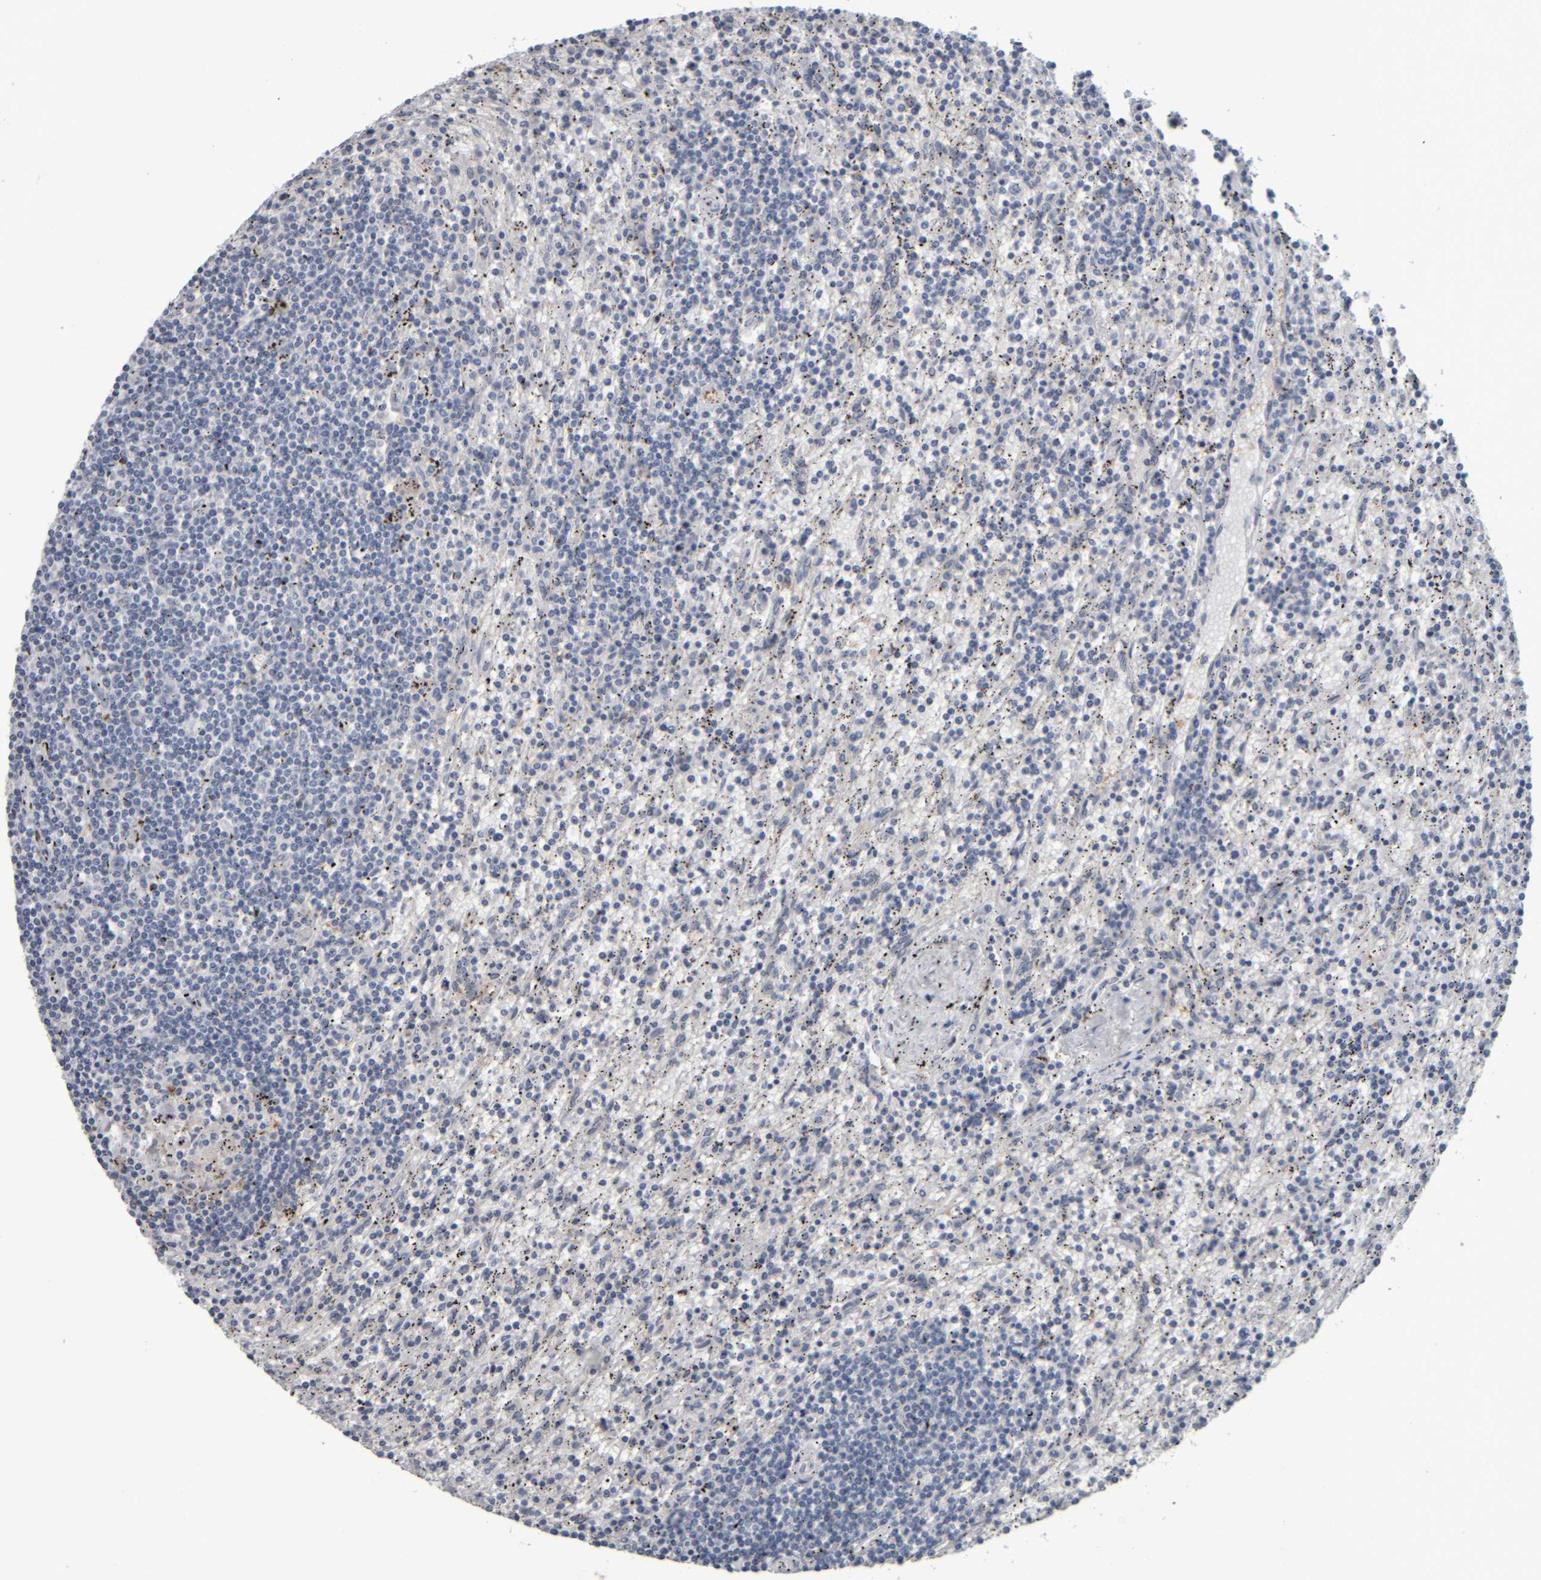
{"staining": {"intensity": "negative", "quantity": "none", "location": "none"}, "tissue": "lymphoma", "cell_type": "Tumor cells", "image_type": "cancer", "snomed": [{"axis": "morphology", "description": "Malignant lymphoma, non-Hodgkin's type, Low grade"}, {"axis": "topography", "description": "Spleen"}], "caption": "IHC photomicrograph of human low-grade malignant lymphoma, non-Hodgkin's type stained for a protein (brown), which displays no expression in tumor cells.", "gene": "CAVIN4", "patient": {"sex": "male", "age": 76}}